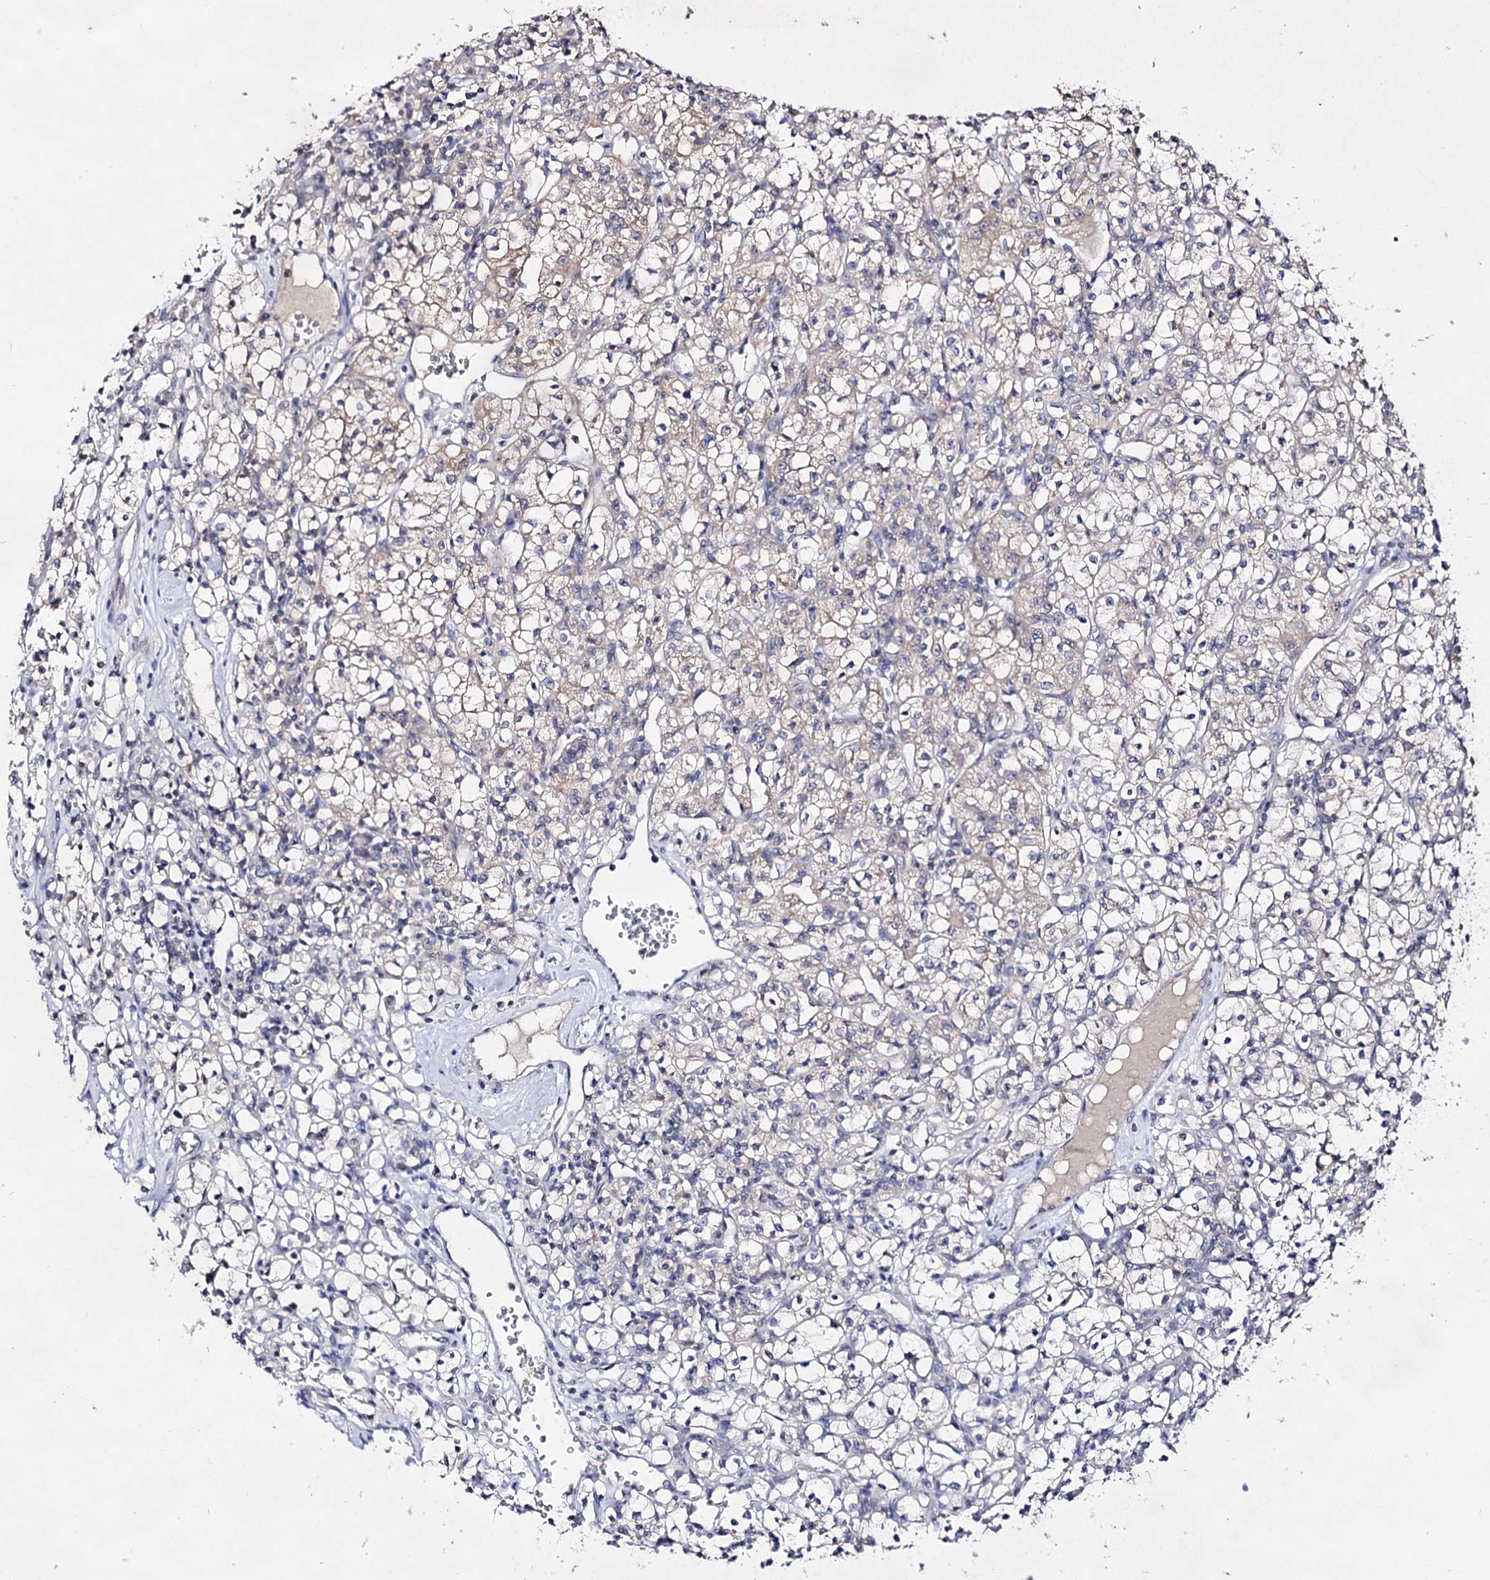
{"staining": {"intensity": "weak", "quantity": "<25%", "location": "cytoplasmic/membranous"}, "tissue": "renal cancer", "cell_type": "Tumor cells", "image_type": "cancer", "snomed": [{"axis": "morphology", "description": "Adenocarcinoma, NOS"}, {"axis": "topography", "description": "Kidney"}], "caption": "Image shows no protein positivity in tumor cells of adenocarcinoma (renal) tissue.", "gene": "ARFIP2", "patient": {"sex": "female", "age": 59}}